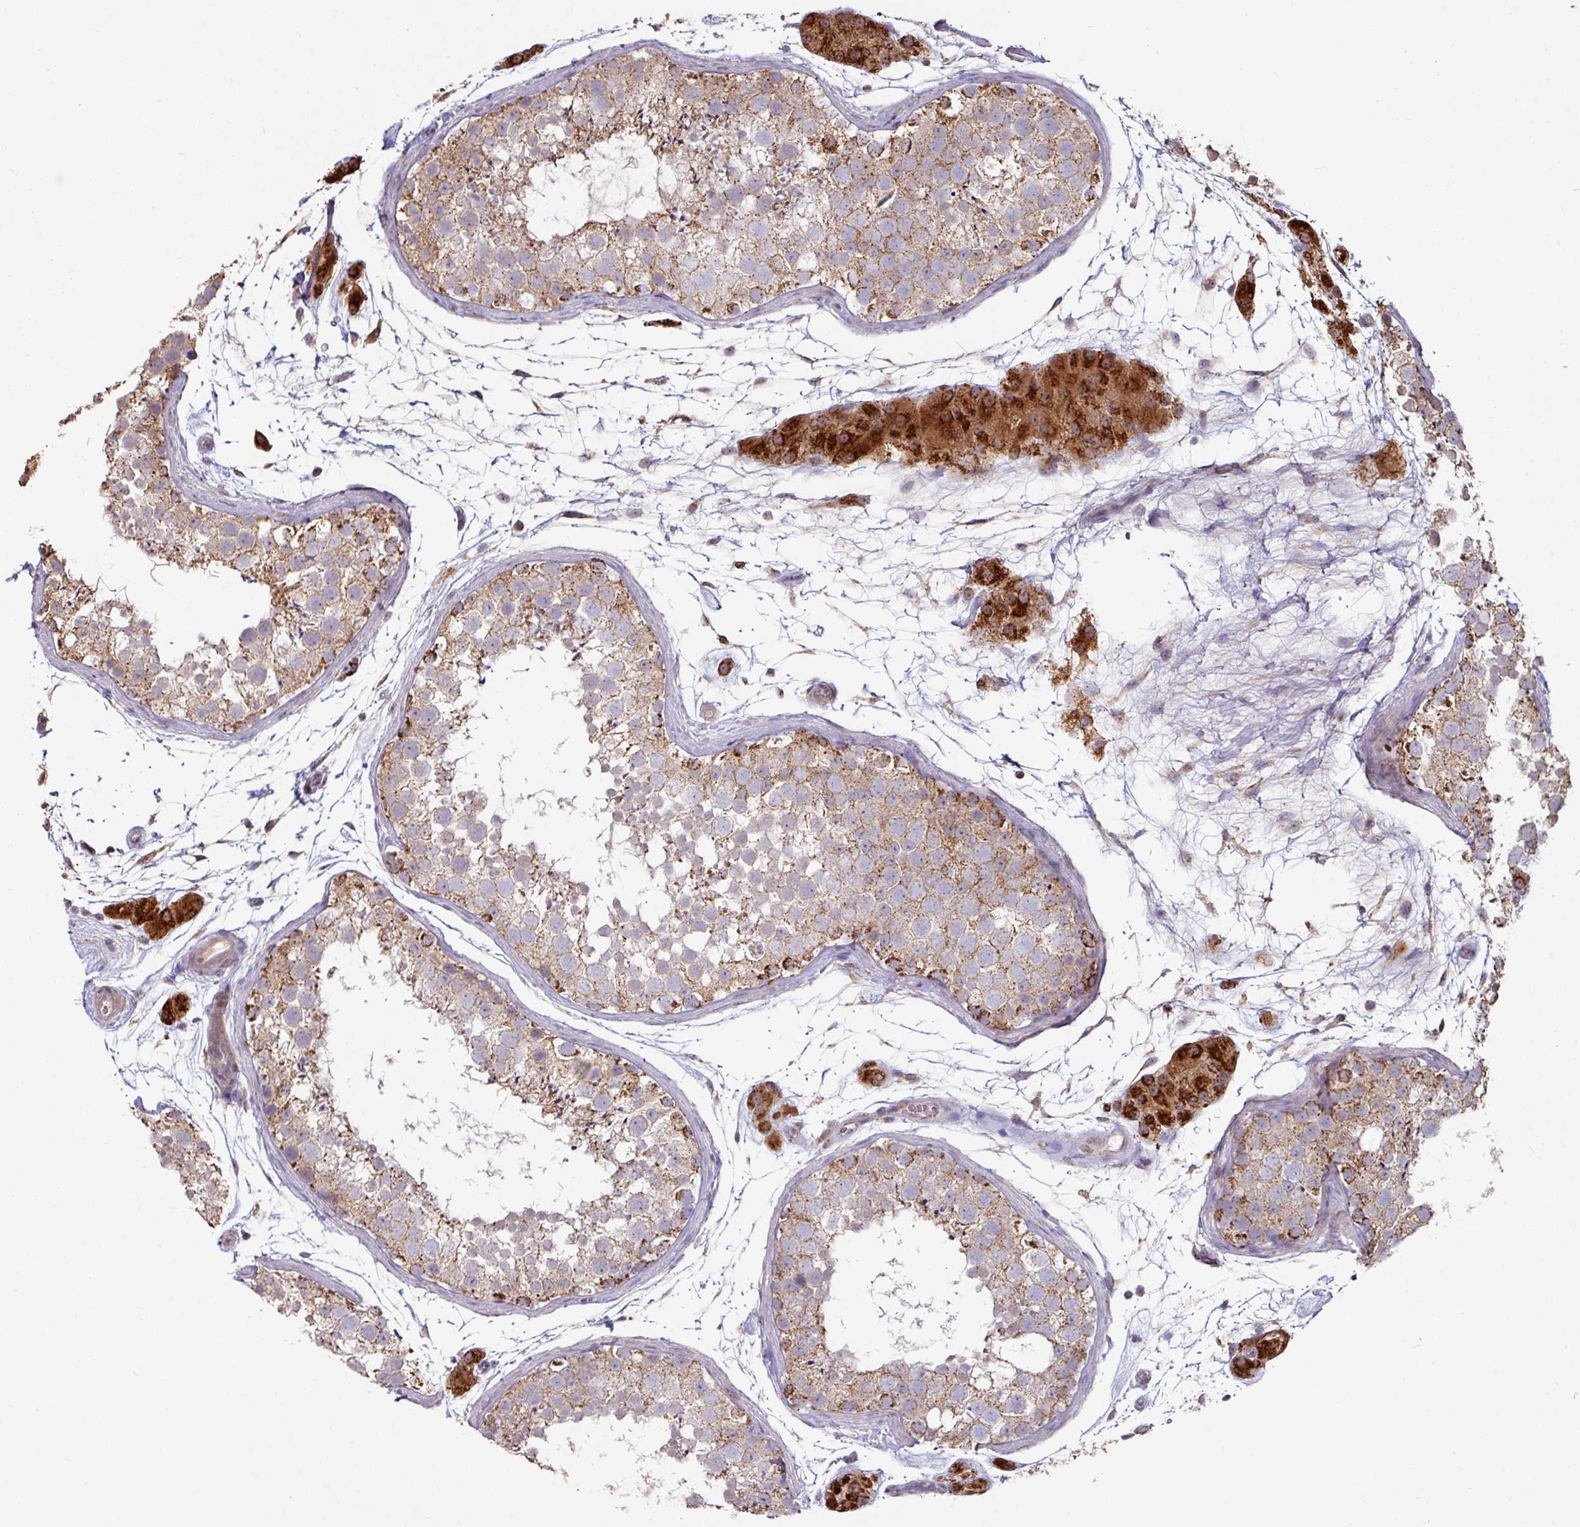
{"staining": {"intensity": "strong", "quantity": "25%-75%", "location": "cytoplasmic/membranous"}, "tissue": "testis", "cell_type": "Cells in seminiferous ducts", "image_type": "normal", "snomed": [{"axis": "morphology", "description": "Normal tissue, NOS"}, {"axis": "topography", "description": "Testis"}], "caption": "Testis was stained to show a protein in brown. There is high levels of strong cytoplasmic/membranous expression in about 25%-75% of cells in seminiferous ducts.", "gene": "OR2D3", "patient": {"sex": "male", "age": 41}}